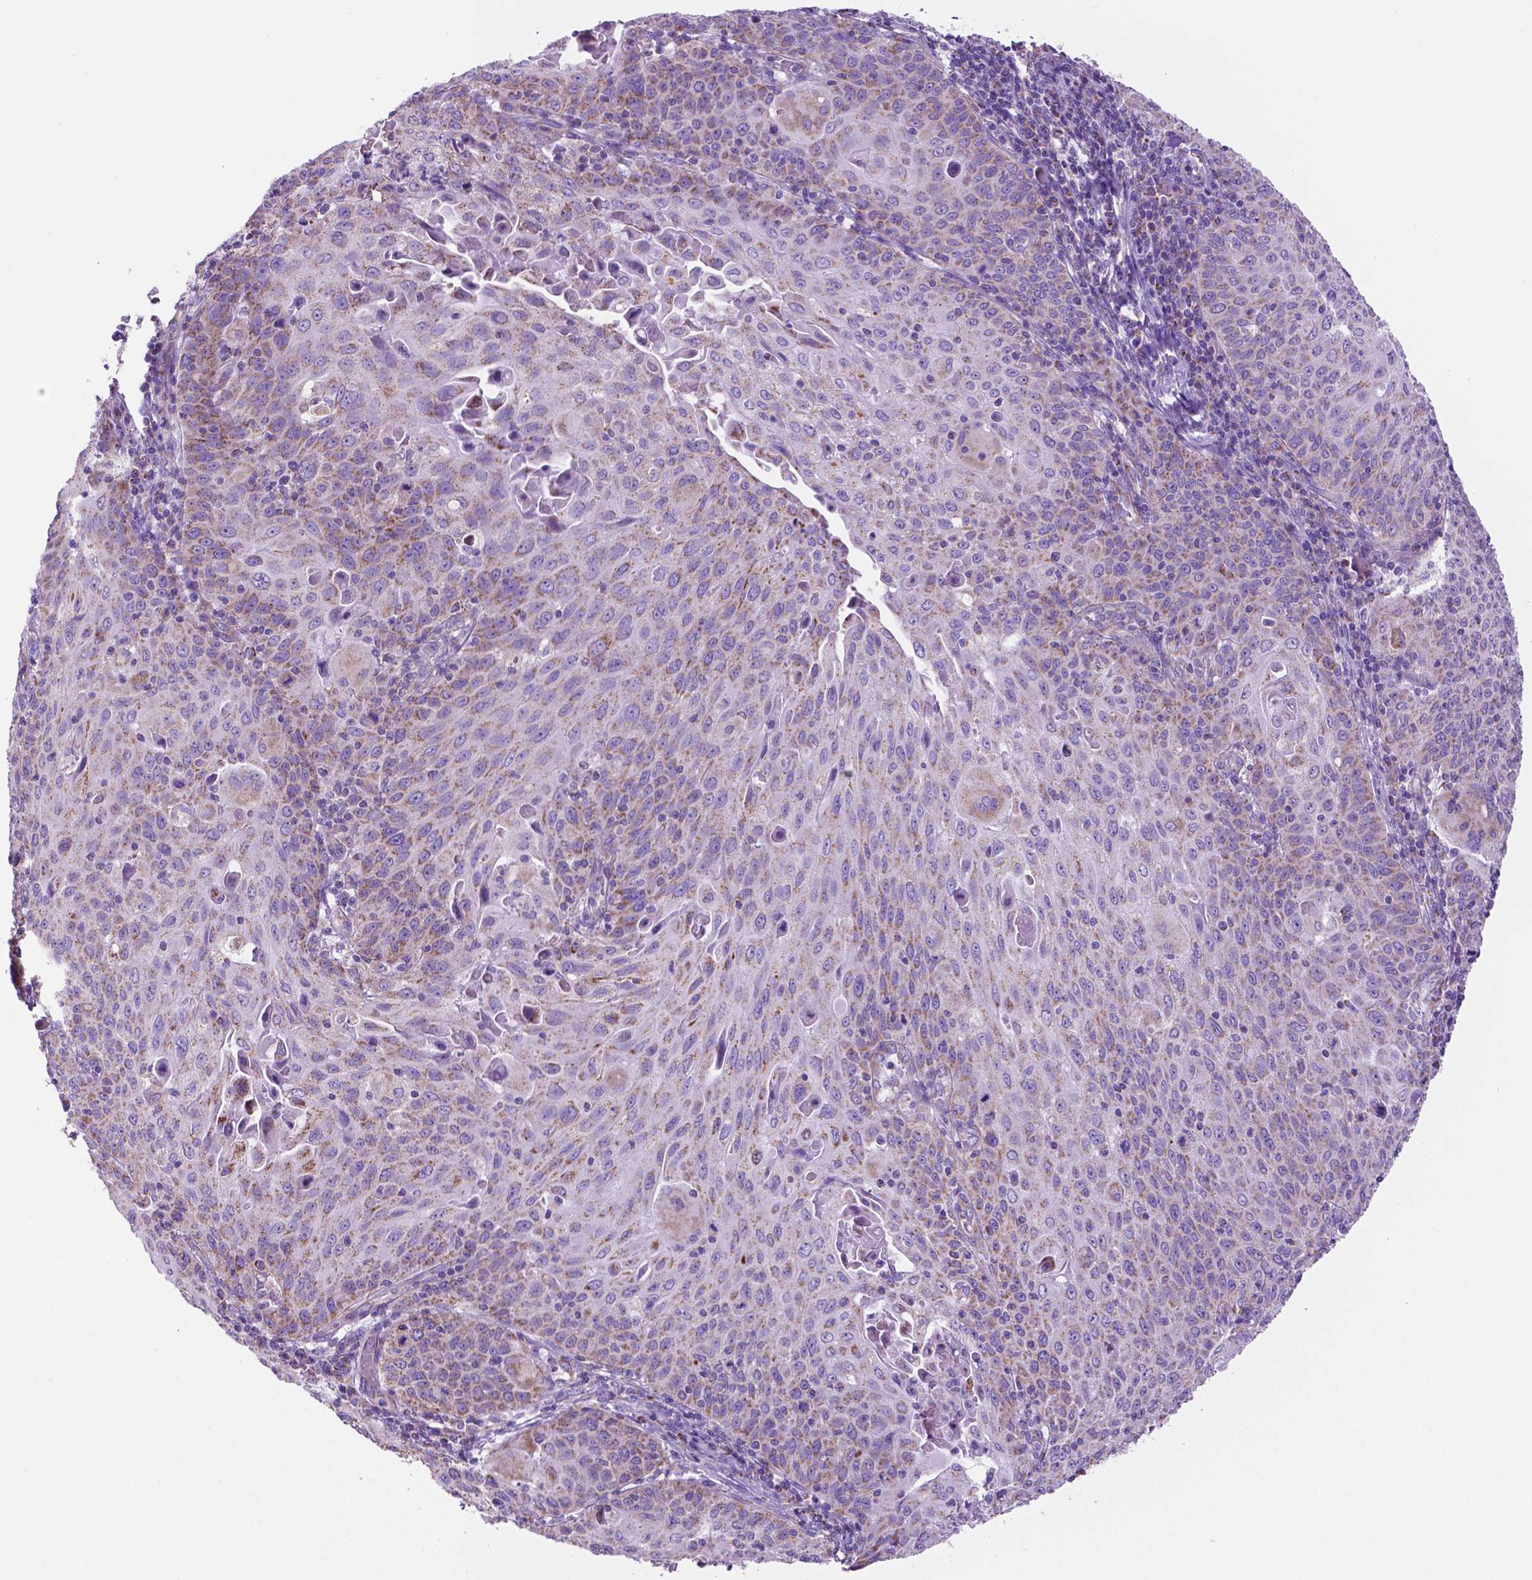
{"staining": {"intensity": "moderate", "quantity": "25%-75%", "location": "cytoplasmic/membranous"}, "tissue": "cervical cancer", "cell_type": "Tumor cells", "image_type": "cancer", "snomed": [{"axis": "morphology", "description": "Squamous cell carcinoma, NOS"}, {"axis": "topography", "description": "Cervix"}], "caption": "About 25%-75% of tumor cells in human cervical cancer show moderate cytoplasmic/membranous protein positivity as visualized by brown immunohistochemical staining.", "gene": "GDPD5", "patient": {"sex": "female", "age": 65}}